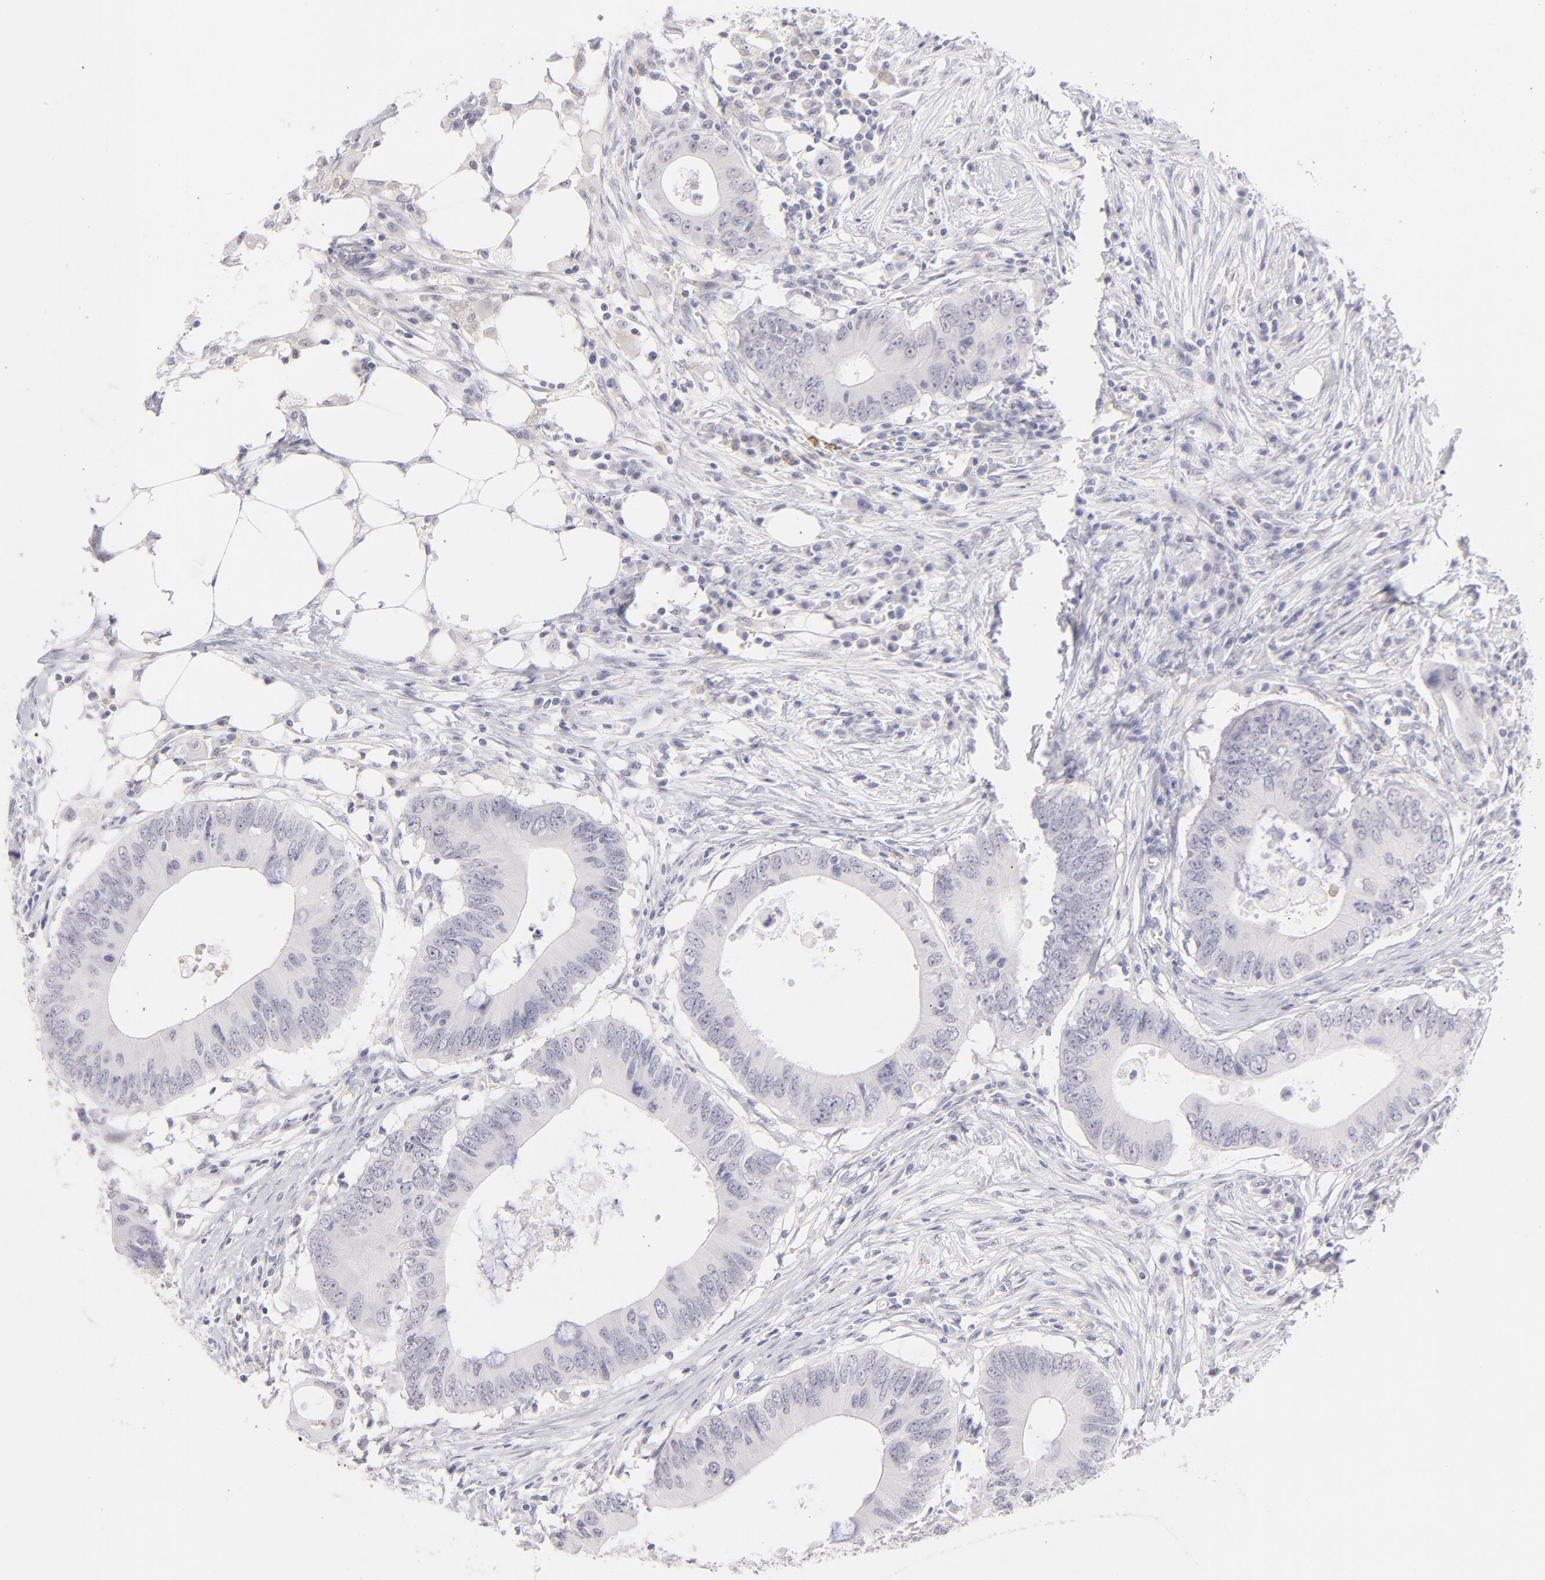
{"staining": {"intensity": "negative", "quantity": "none", "location": "none"}, "tissue": "colorectal cancer", "cell_type": "Tumor cells", "image_type": "cancer", "snomed": [{"axis": "morphology", "description": "Adenocarcinoma, NOS"}, {"axis": "topography", "description": "Colon"}], "caption": "Immunohistochemistry of human colorectal cancer (adenocarcinoma) reveals no expression in tumor cells.", "gene": "LTB4R", "patient": {"sex": "male", "age": 71}}